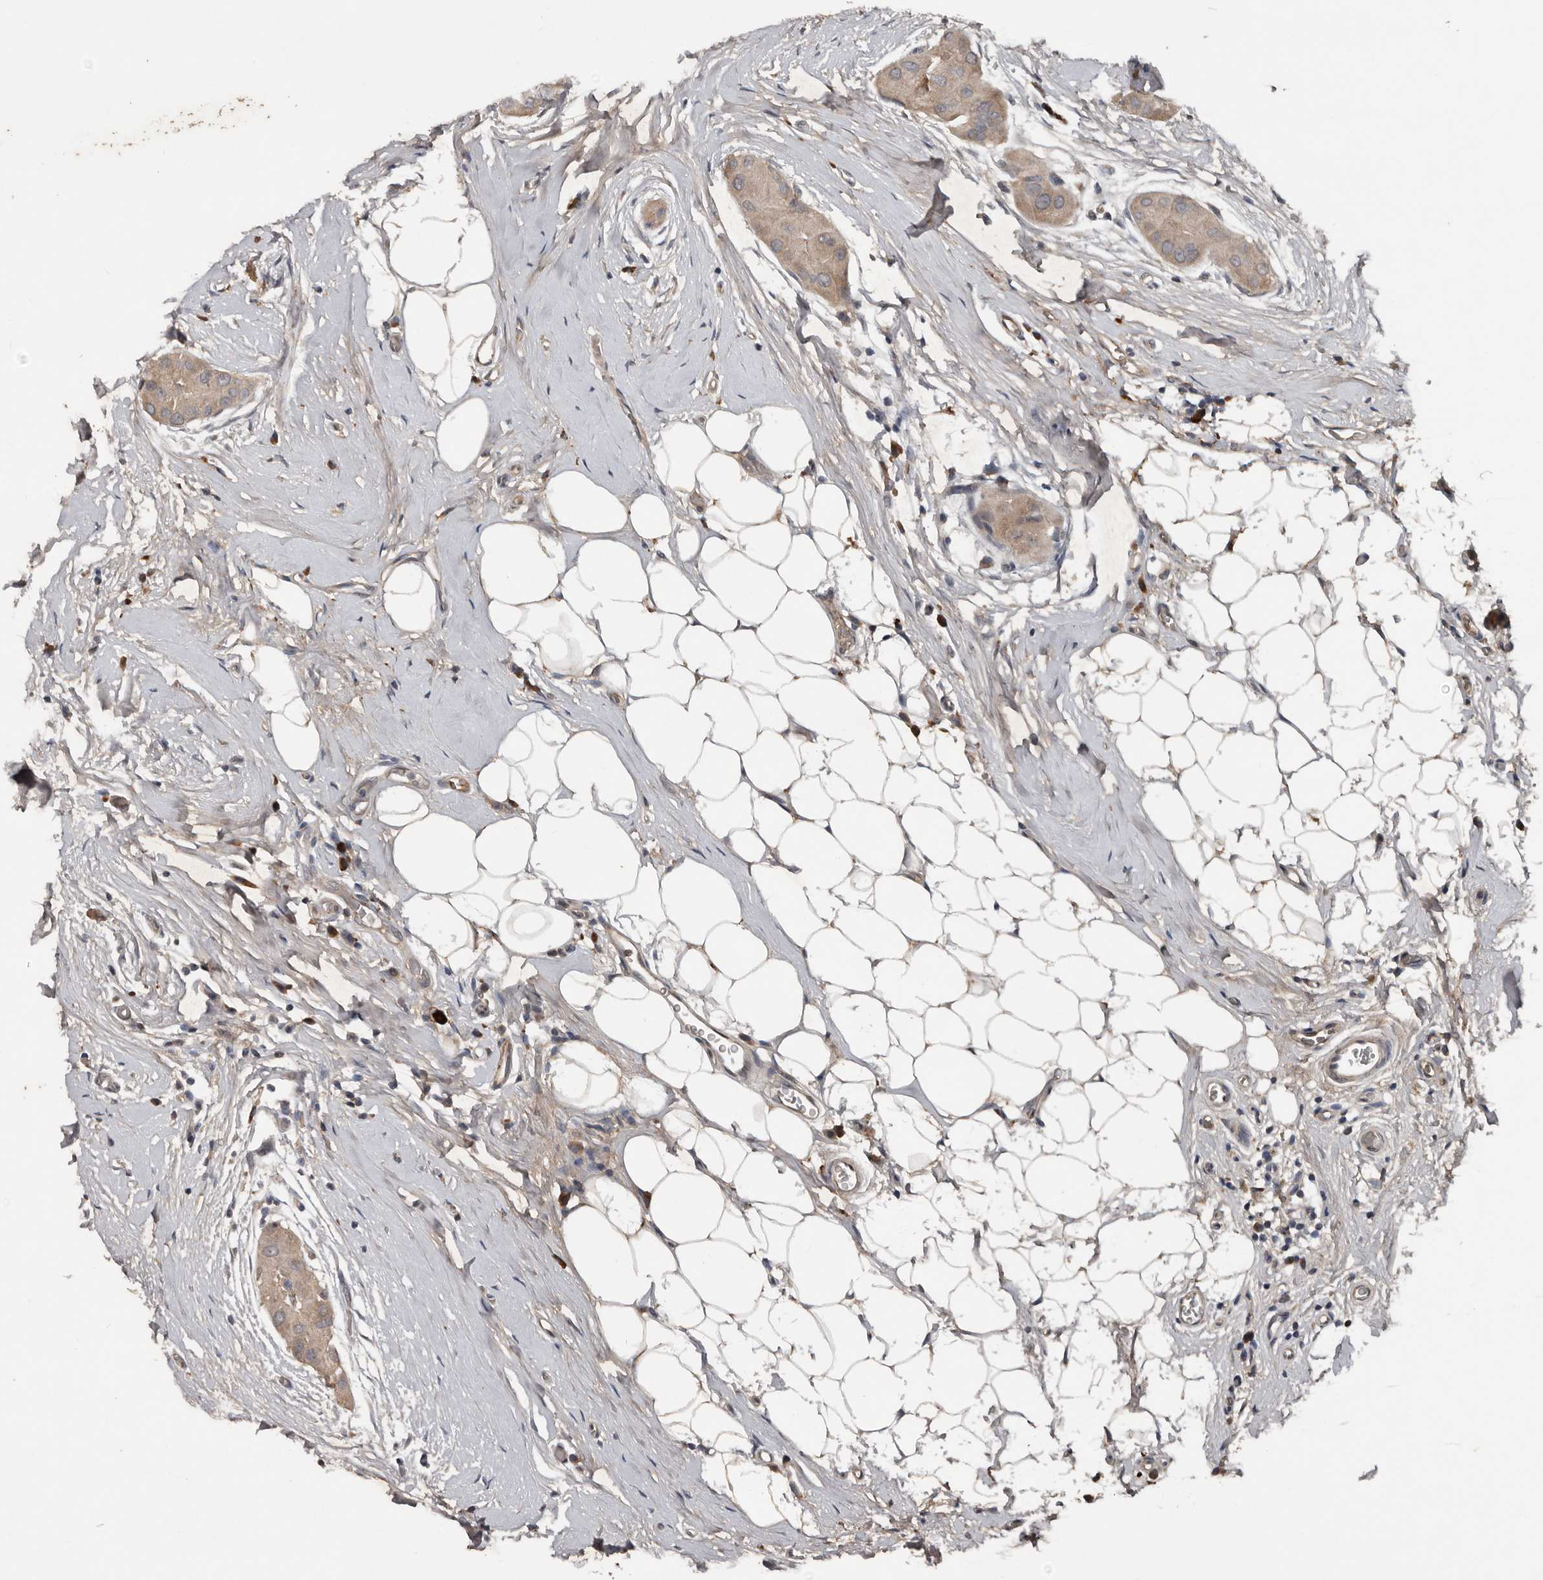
{"staining": {"intensity": "moderate", "quantity": ">75%", "location": "cytoplasmic/membranous"}, "tissue": "thyroid cancer", "cell_type": "Tumor cells", "image_type": "cancer", "snomed": [{"axis": "morphology", "description": "Papillary adenocarcinoma, NOS"}, {"axis": "topography", "description": "Thyroid gland"}], "caption": "Tumor cells show moderate cytoplasmic/membranous expression in about >75% of cells in thyroid cancer.", "gene": "DNAJB4", "patient": {"sex": "male", "age": 33}}